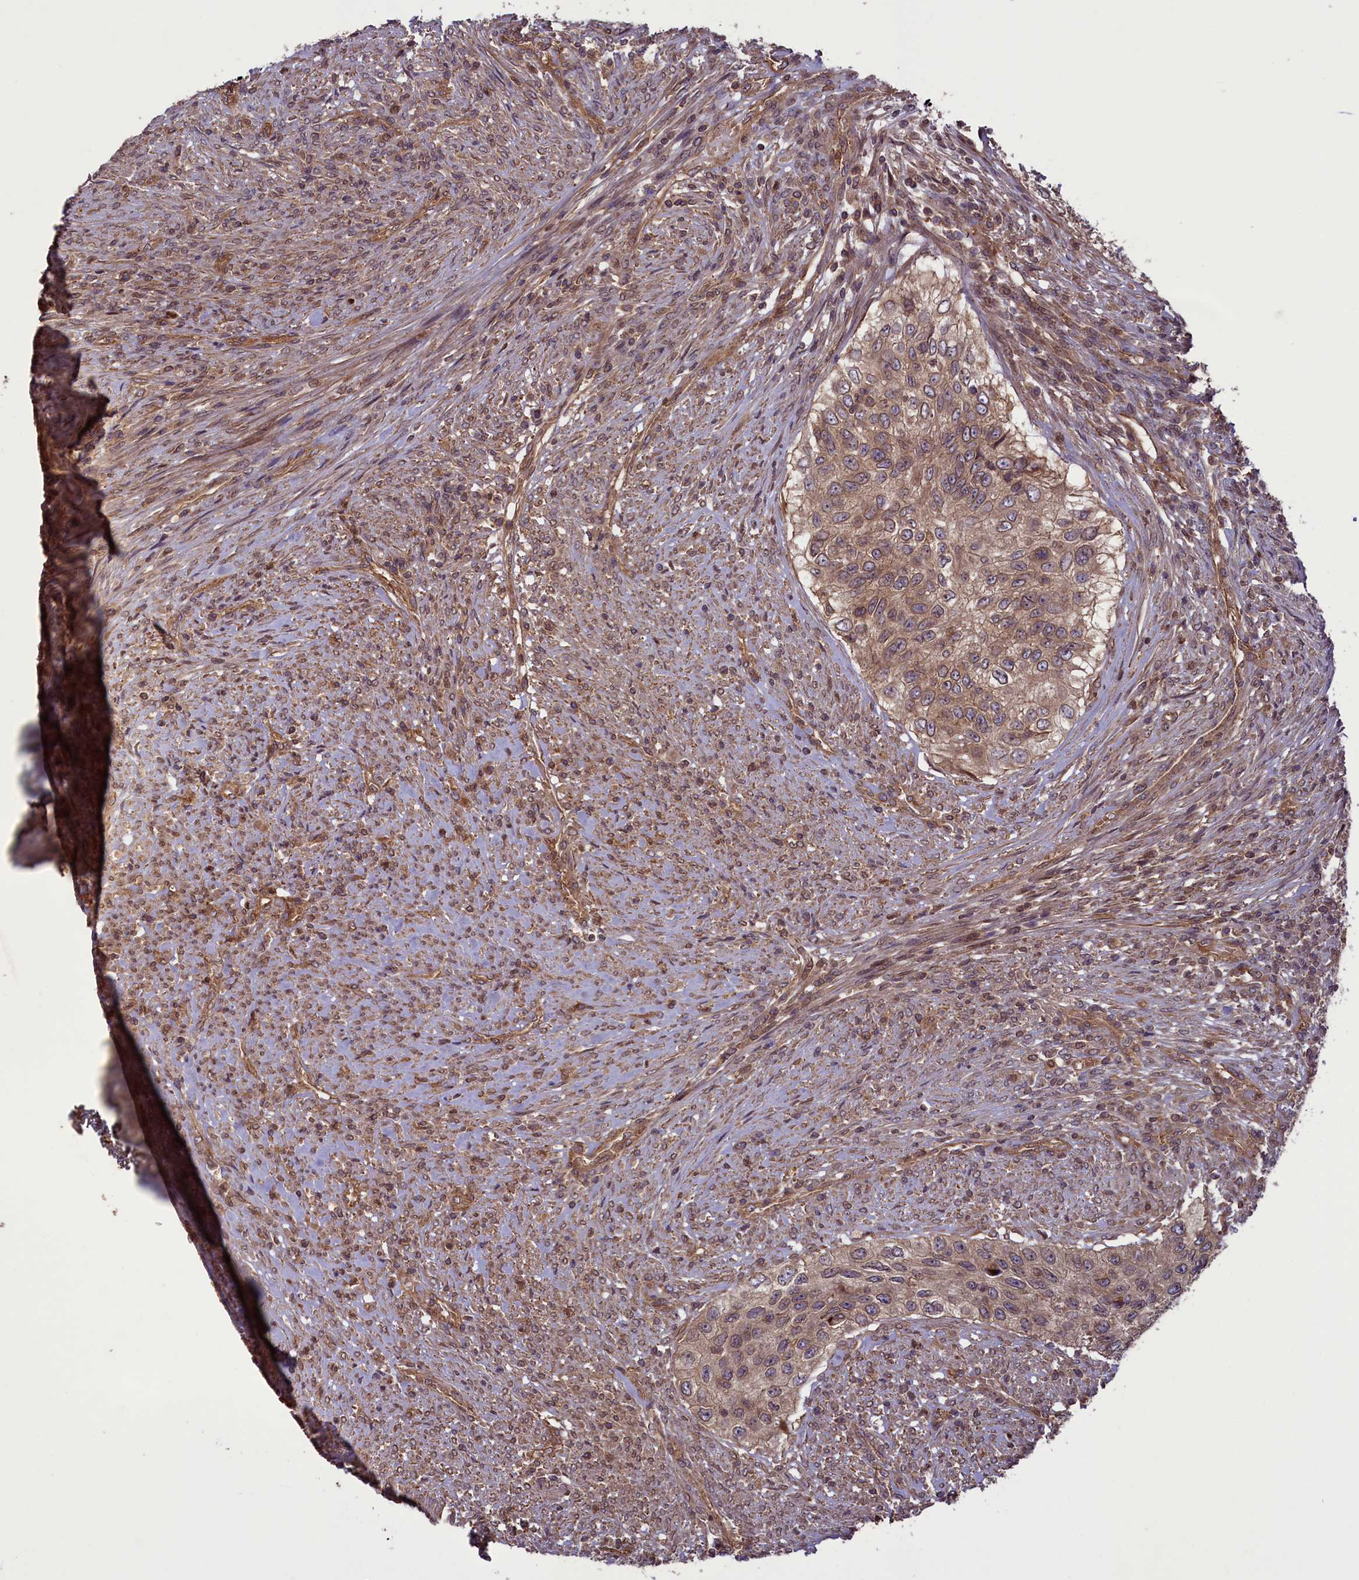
{"staining": {"intensity": "moderate", "quantity": ">75%", "location": "cytoplasmic/membranous"}, "tissue": "urothelial cancer", "cell_type": "Tumor cells", "image_type": "cancer", "snomed": [{"axis": "morphology", "description": "Urothelial carcinoma, High grade"}, {"axis": "topography", "description": "Urinary bladder"}], "caption": "Human urothelial cancer stained with a protein marker exhibits moderate staining in tumor cells.", "gene": "CCDC125", "patient": {"sex": "female", "age": 60}}